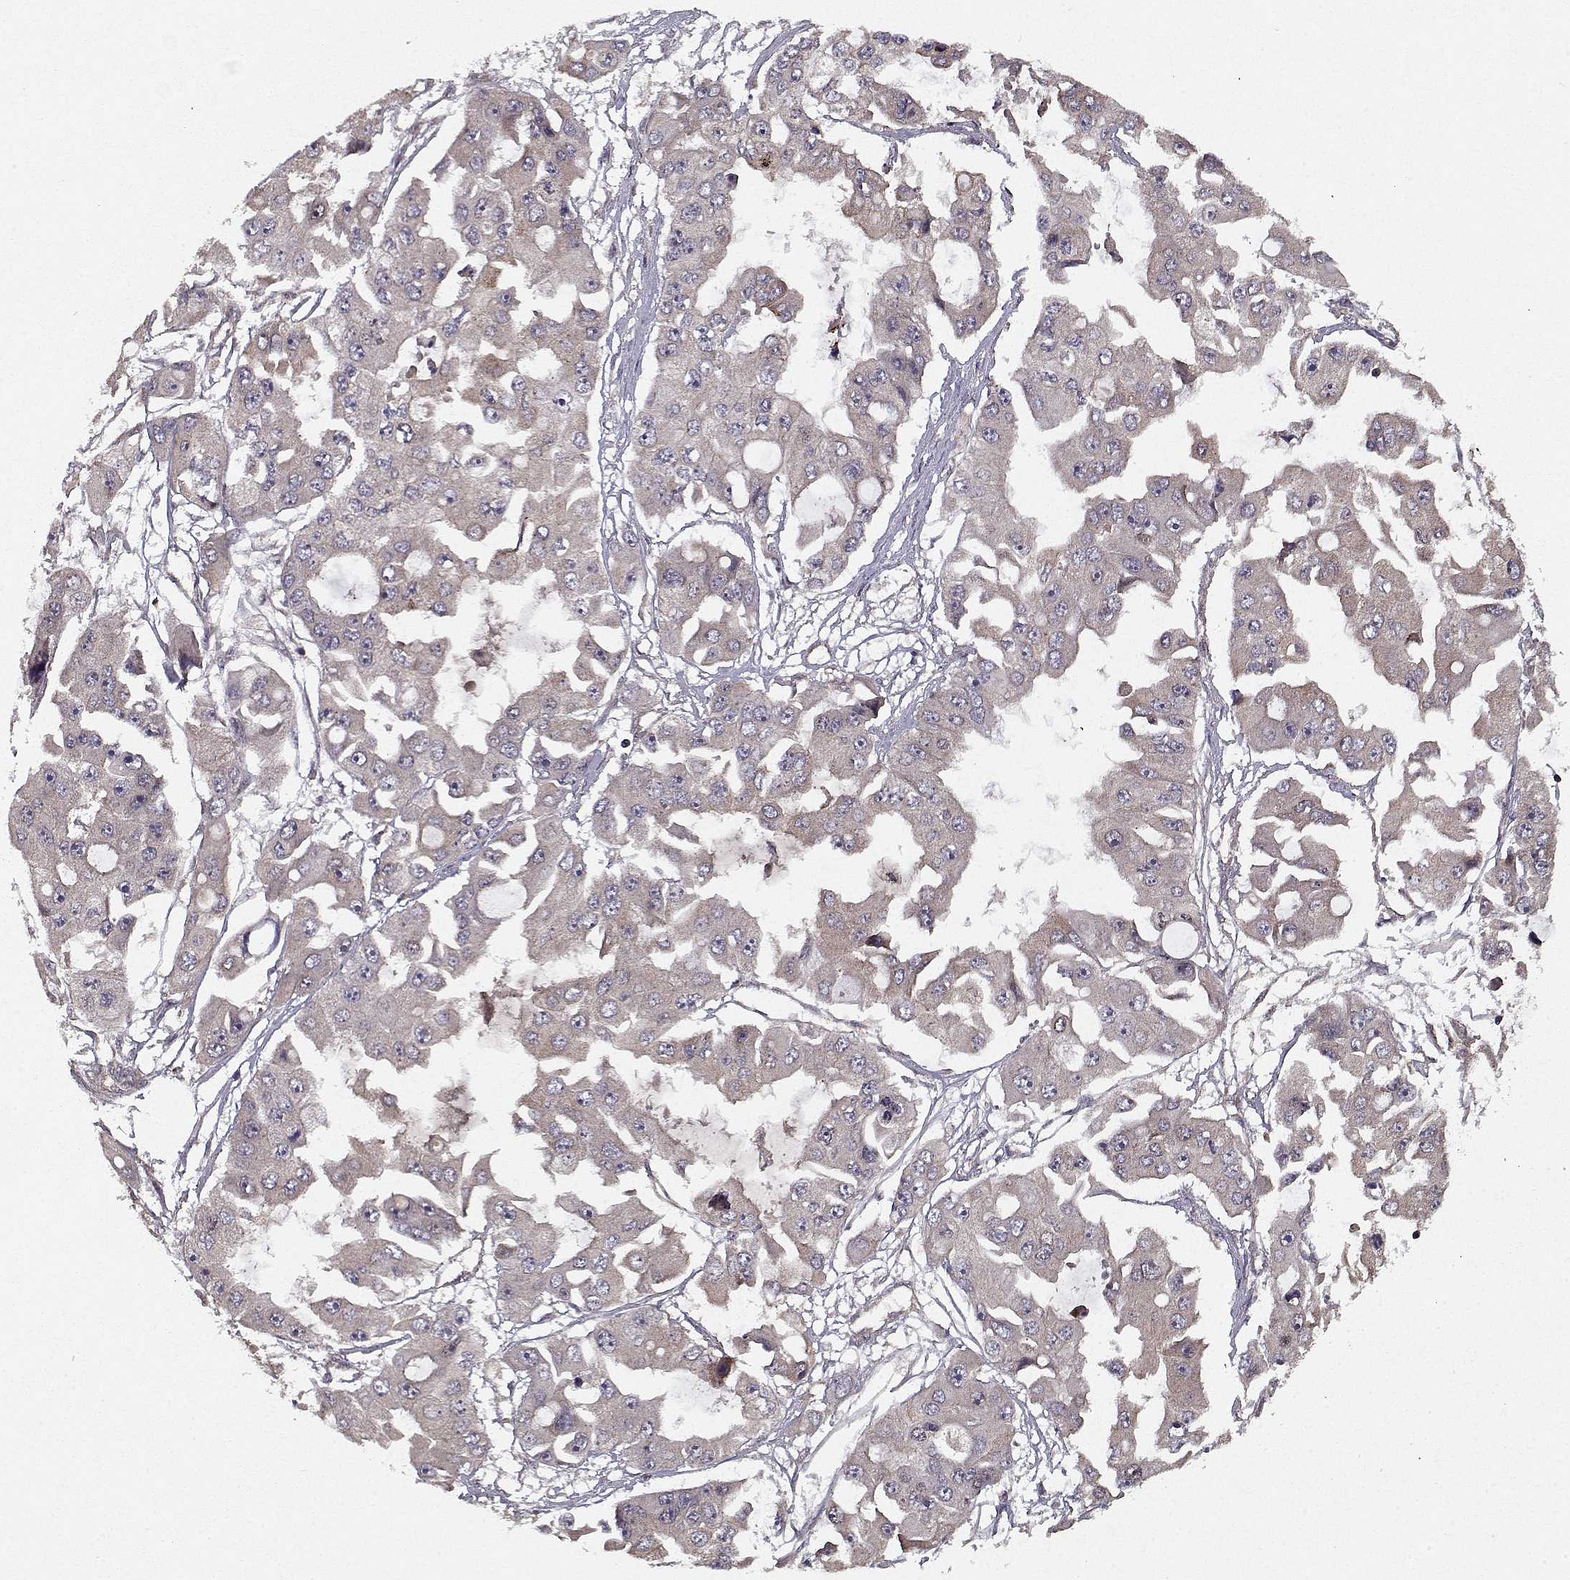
{"staining": {"intensity": "negative", "quantity": "none", "location": "none"}, "tissue": "ovarian cancer", "cell_type": "Tumor cells", "image_type": "cancer", "snomed": [{"axis": "morphology", "description": "Cystadenocarcinoma, serous, NOS"}, {"axis": "topography", "description": "Ovary"}], "caption": "An image of ovarian cancer stained for a protein exhibits no brown staining in tumor cells. Brightfield microscopy of immunohistochemistry (IHC) stained with DAB (brown) and hematoxylin (blue), captured at high magnification.", "gene": "PPP1R12A", "patient": {"sex": "female", "age": 56}}